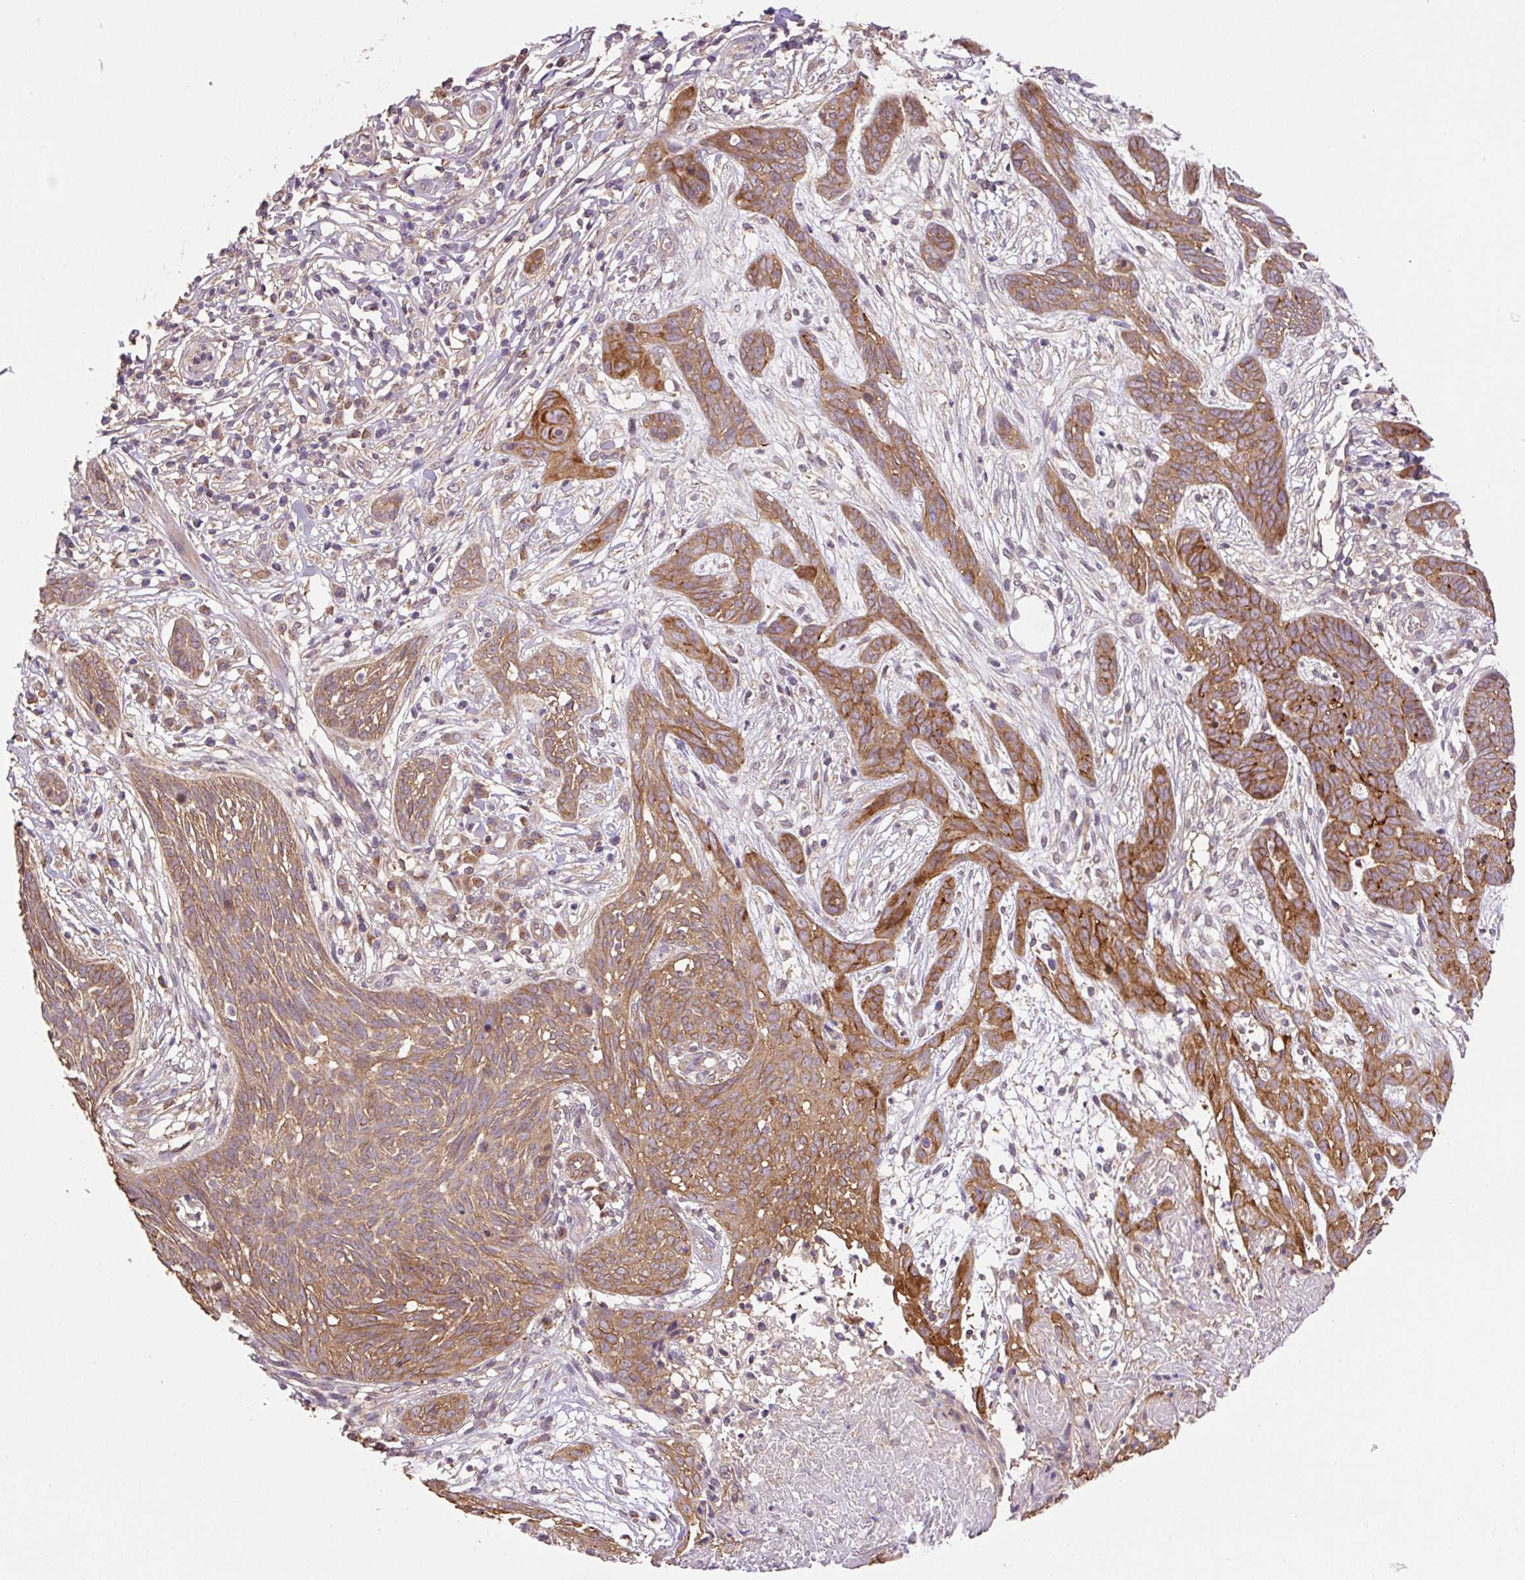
{"staining": {"intensity": "strong", "quantity": ">75%", "location": "cytoplasmic/membranous"}, "tissue": "skin cancer", "cell_type": "Tumor cells", "image_type": "cancer", "snomed": [{"axis": "morphology", "description": "Basal cell carcinoma"}, {"axis": "topography", "description": "Skin"}, {"axis": "topography", "description": "Skin, foot"}], "caption": "Protein staining shows strong cytoplasmic/membranous expression in about >75% of tumor cells in skin cancer.", "gene": "COX8A", "patient": {"sex": "female", "age": 86}}